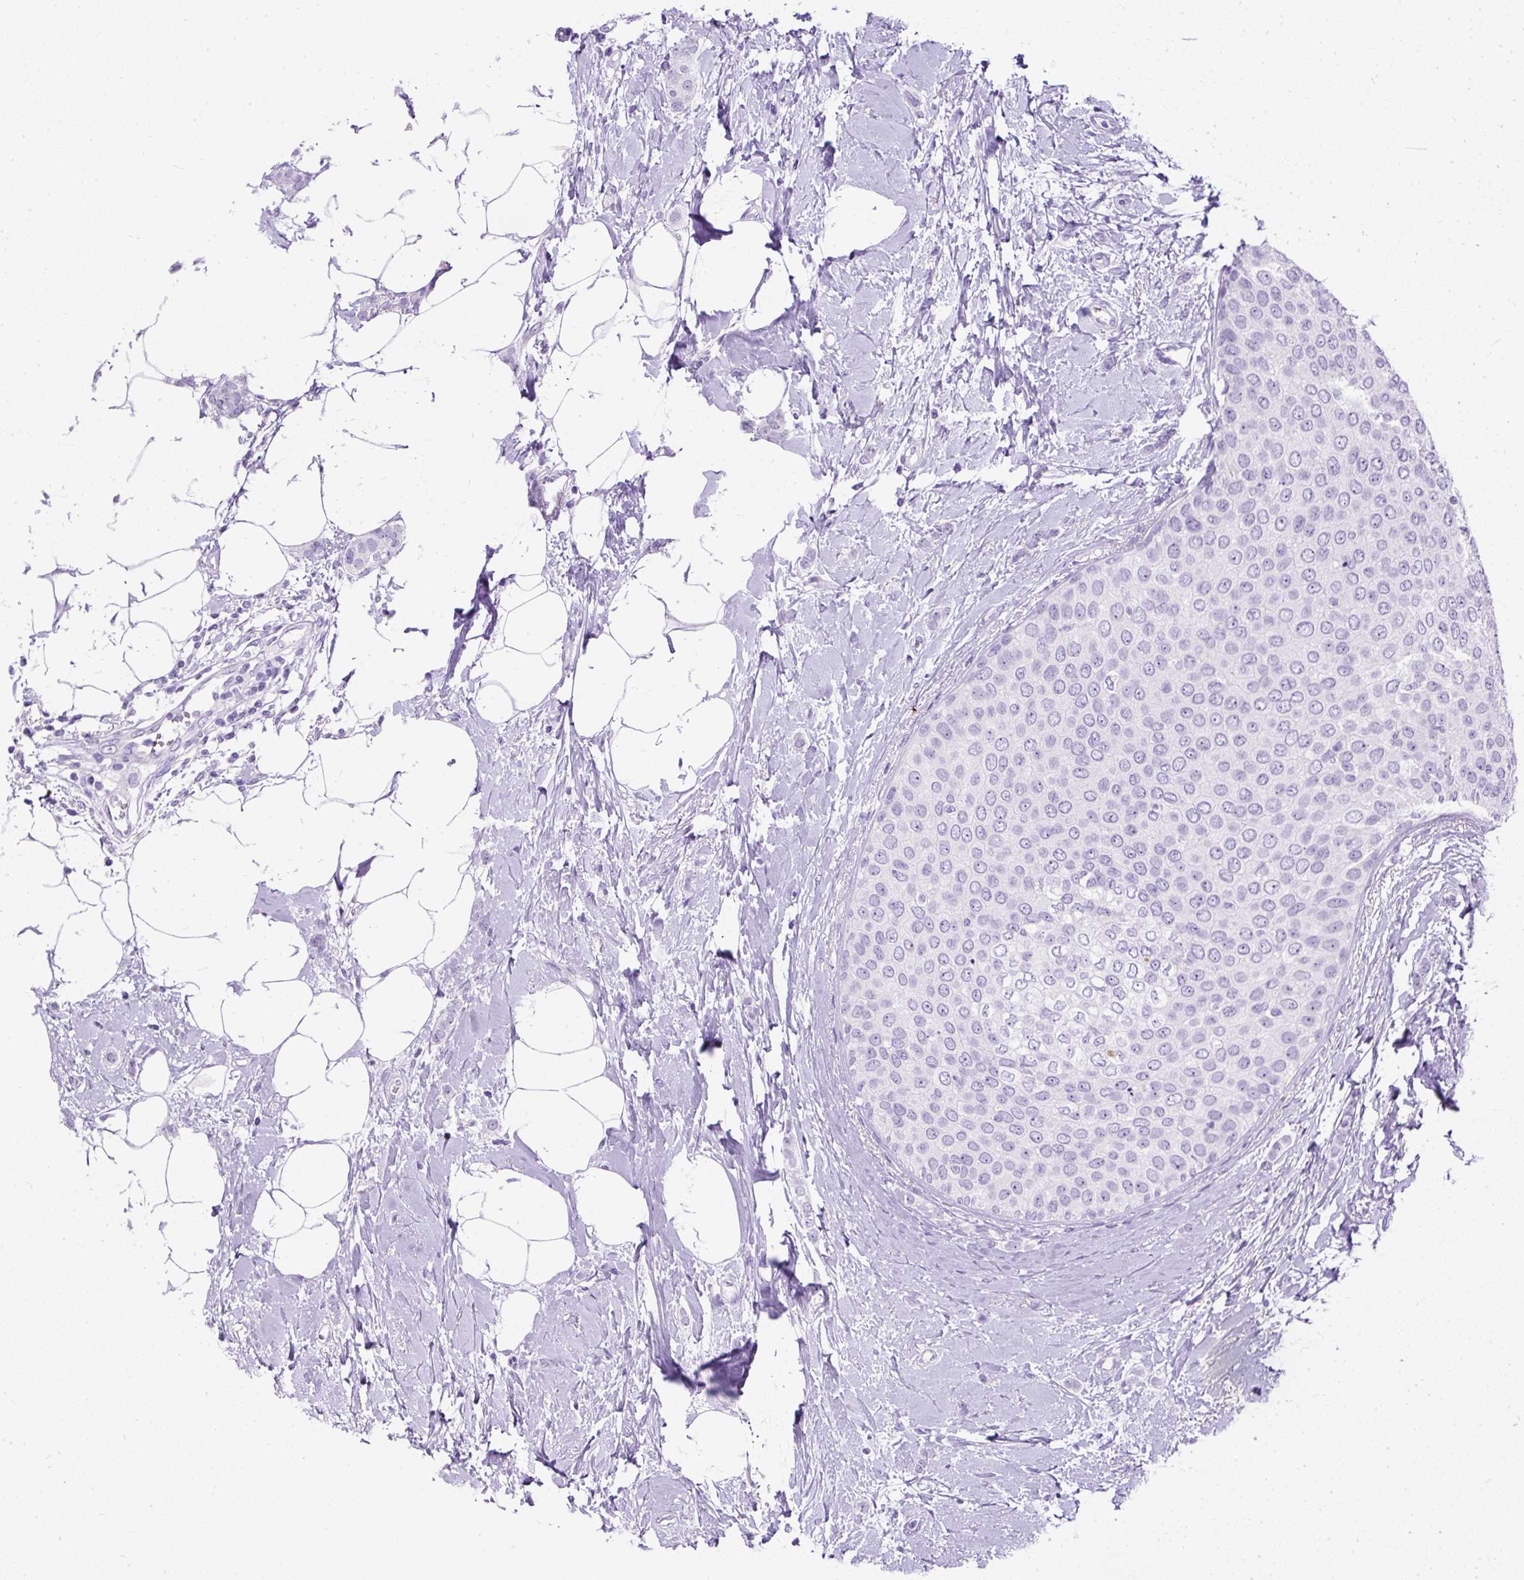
{"staining": {"intensity": "negative", "quantity": "none", "location": "none"}, "tissue": "breast cancer", "cell_type": "Tumor cells", "image_type": "cancer", "snomed": [{"axis": "morphology", "description": "Duct carcinoma"}, {"axis": "topography", "description": "Breast"}], "caption": "DAB (3,3'-diaminobenzidine) immunohistochemical staining of breast cancer reveals no significant expression in tumor cells.", "gene": "HEY1", "patient": {"sex": "female", "age": 72}}